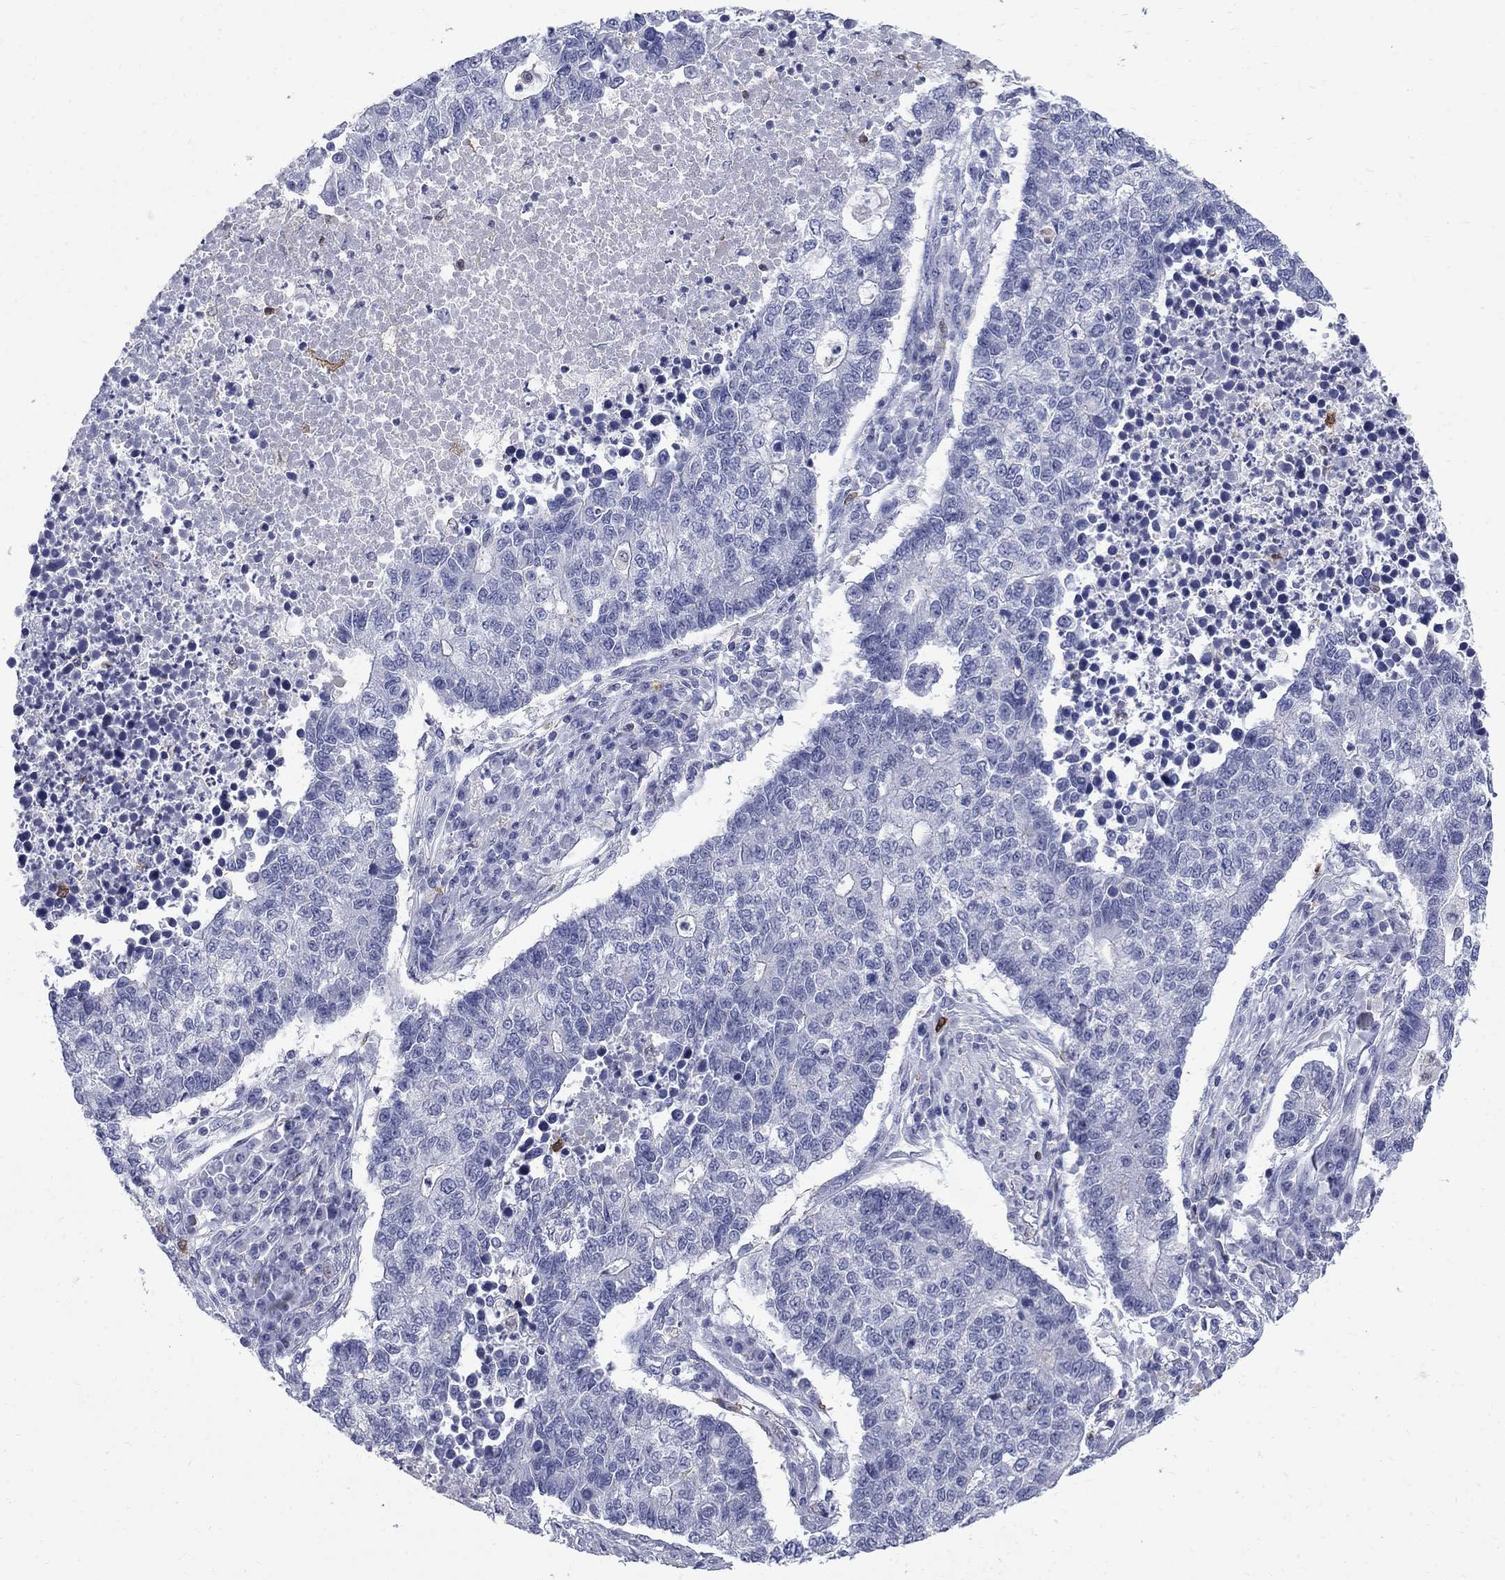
{"staining": {"intensity": "negative", "quantity": "none", "location": "none"}, "tissue": "lung cancer", "cell_type": "Tumor cells", "image_type": "cancer", "snomed": [{"axis": "morphology", "description": "Adenocarcinoma, NOS"}, {"axis": "topography", "description": "Lung"}], "caption": "There is no significant positivity in tumor cells of adenocarcinoma (lung). (Brightfield microscopy of DAB (3,3'-diaminobenzidine) immunohistochemistry at high magnification).", "gene": "SERPINB2", "patient": {"sex": "male", "age": 57}}